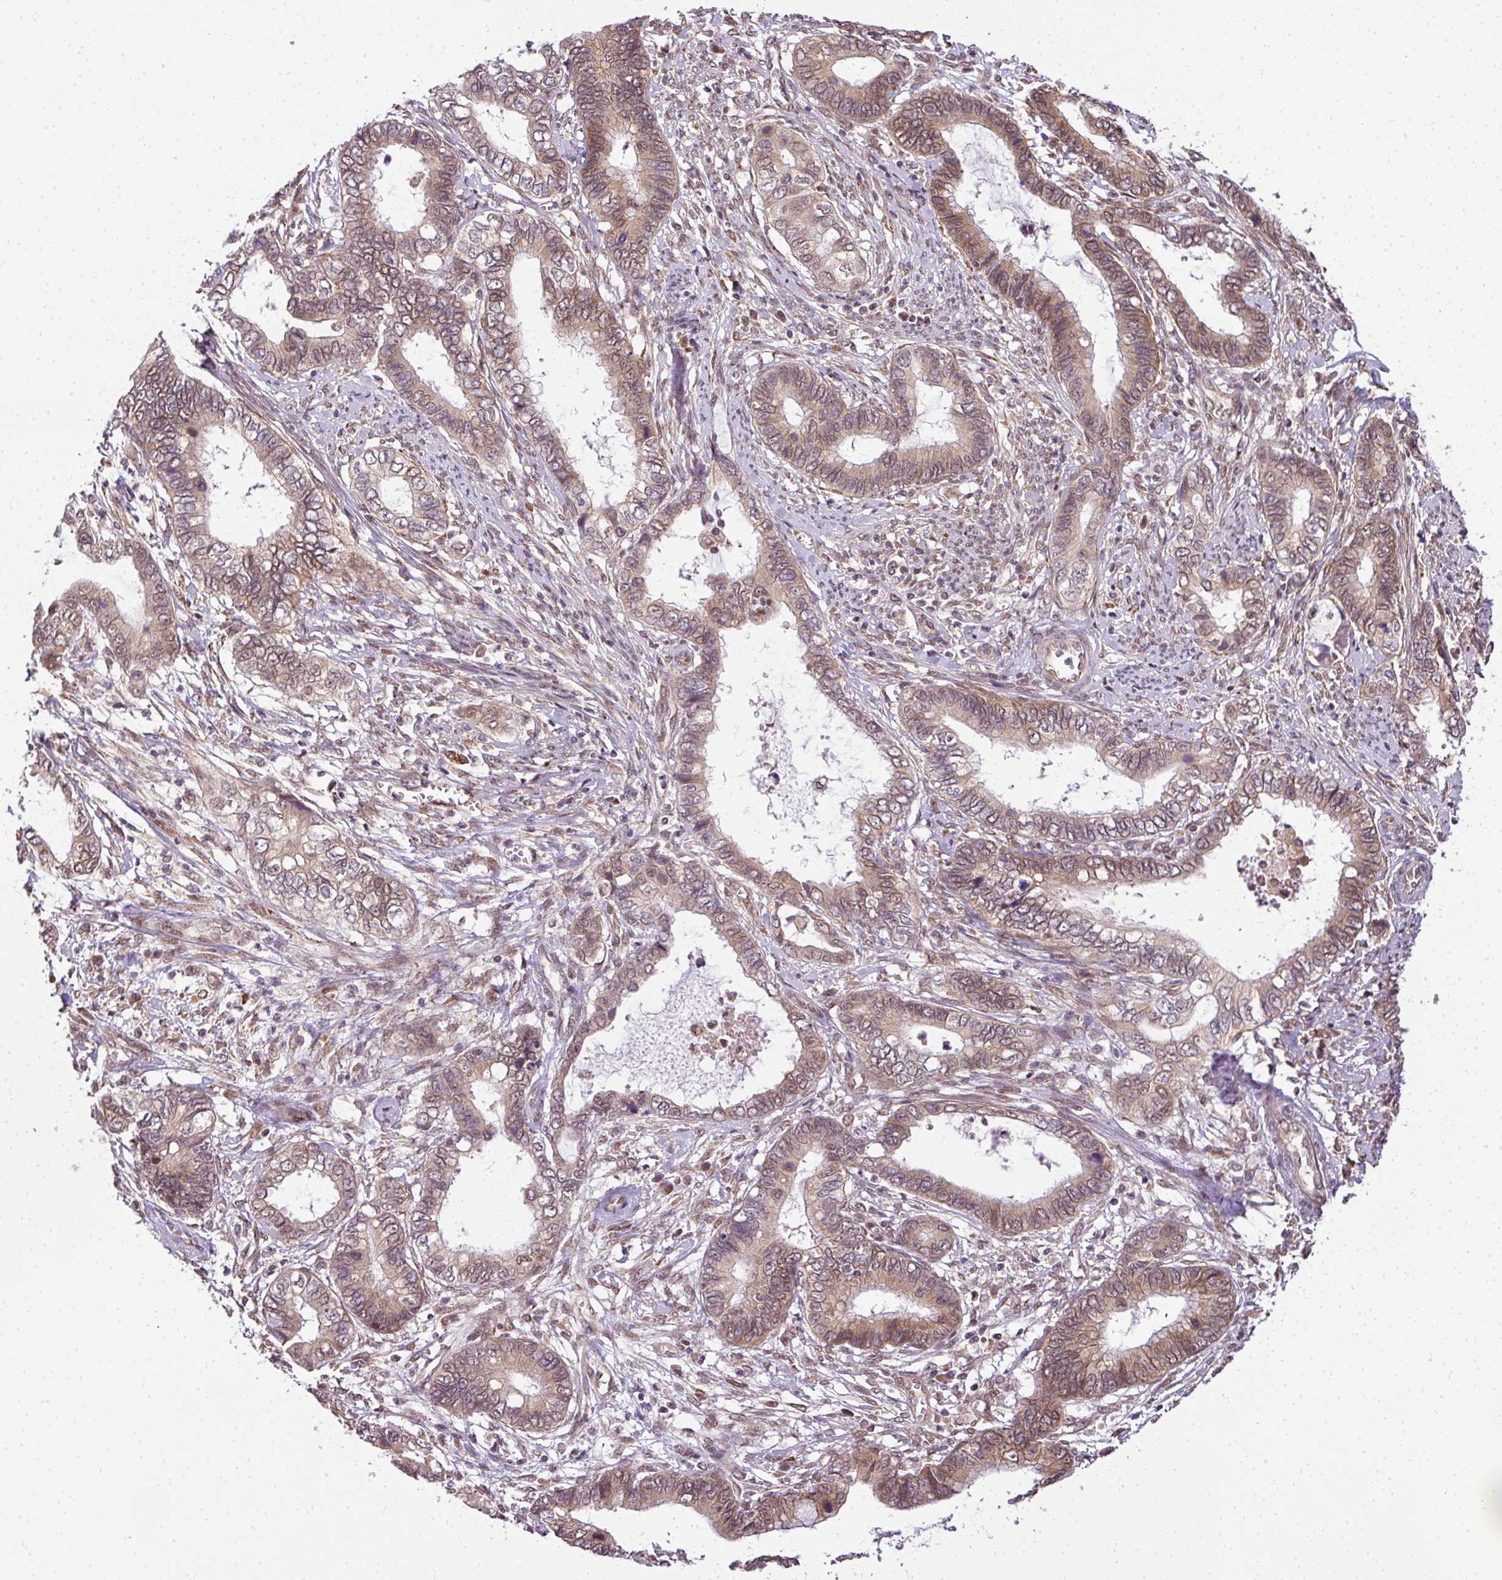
{"staining": {"intensity": "moderate", "quantity": ">75%", "location": "cytoplasmic/membranous,nuclear"}, "tissue": "cervical cancer", "cell_type": "Tumor cells", "image_type": "cancer", "snomed": [{"axis": "morphology", "description": "Adenocarcinoma, NOS"}, {"axis": "topography", "description": "Cervix"}], "caption": "Immunohistochemical staining of cervical cancer (adenocarcinoma) displays medium levels of moderate cytoplasmic/membranous and nuclear staining in about >75% of tumor cells. The staining was performed using DAB (3,3'-diaminobenzidine), with brown indicating positive protein expression. Nuclei are stained blue with hematoxylin.", "gene": "C1orf226", "patient": {"sex": "female", "age": 44}}